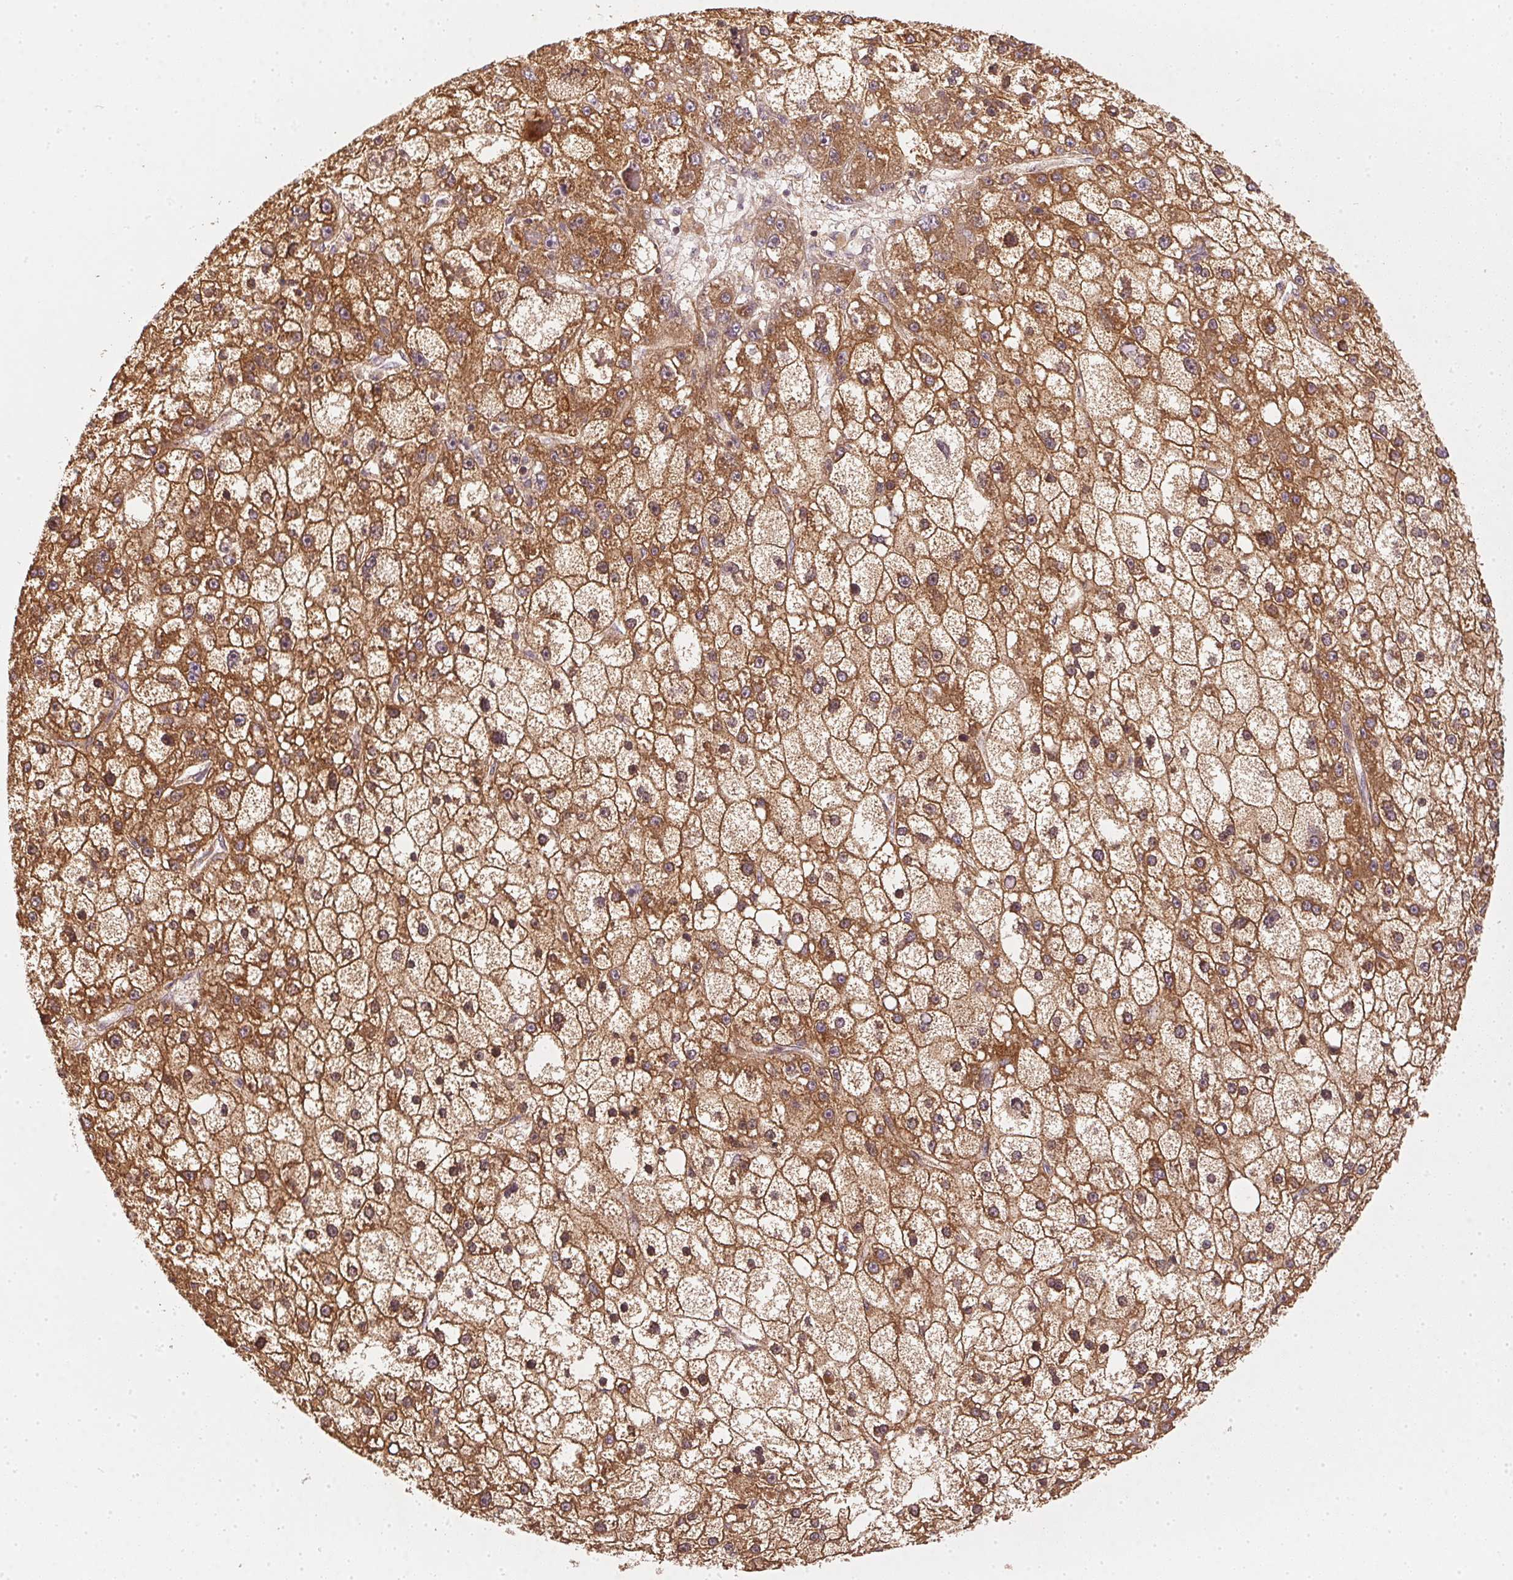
{"staining": {"intensity": "moderate", "quantity": ">75%", "location": "cytoplasmic/membranous"}, "tissue": "liver cancer", "cell_type": "Tumor cells", "image_type": "cancer", "snomed": [{"axis": "morphology", "description": "Carcinoma, Hepatocellular, NOS"}, {"axis": "topography", "description": "Liver"}], "caption": "About >75% of tumor cells in hepatocellular carcinoma (liver) exhibit moderate cytoplasmic/membranous protein positivity as visualized by brown immunohistochemical staining.", "gene": "NADK2", "patient": {"sex": "male", "age": 67}}